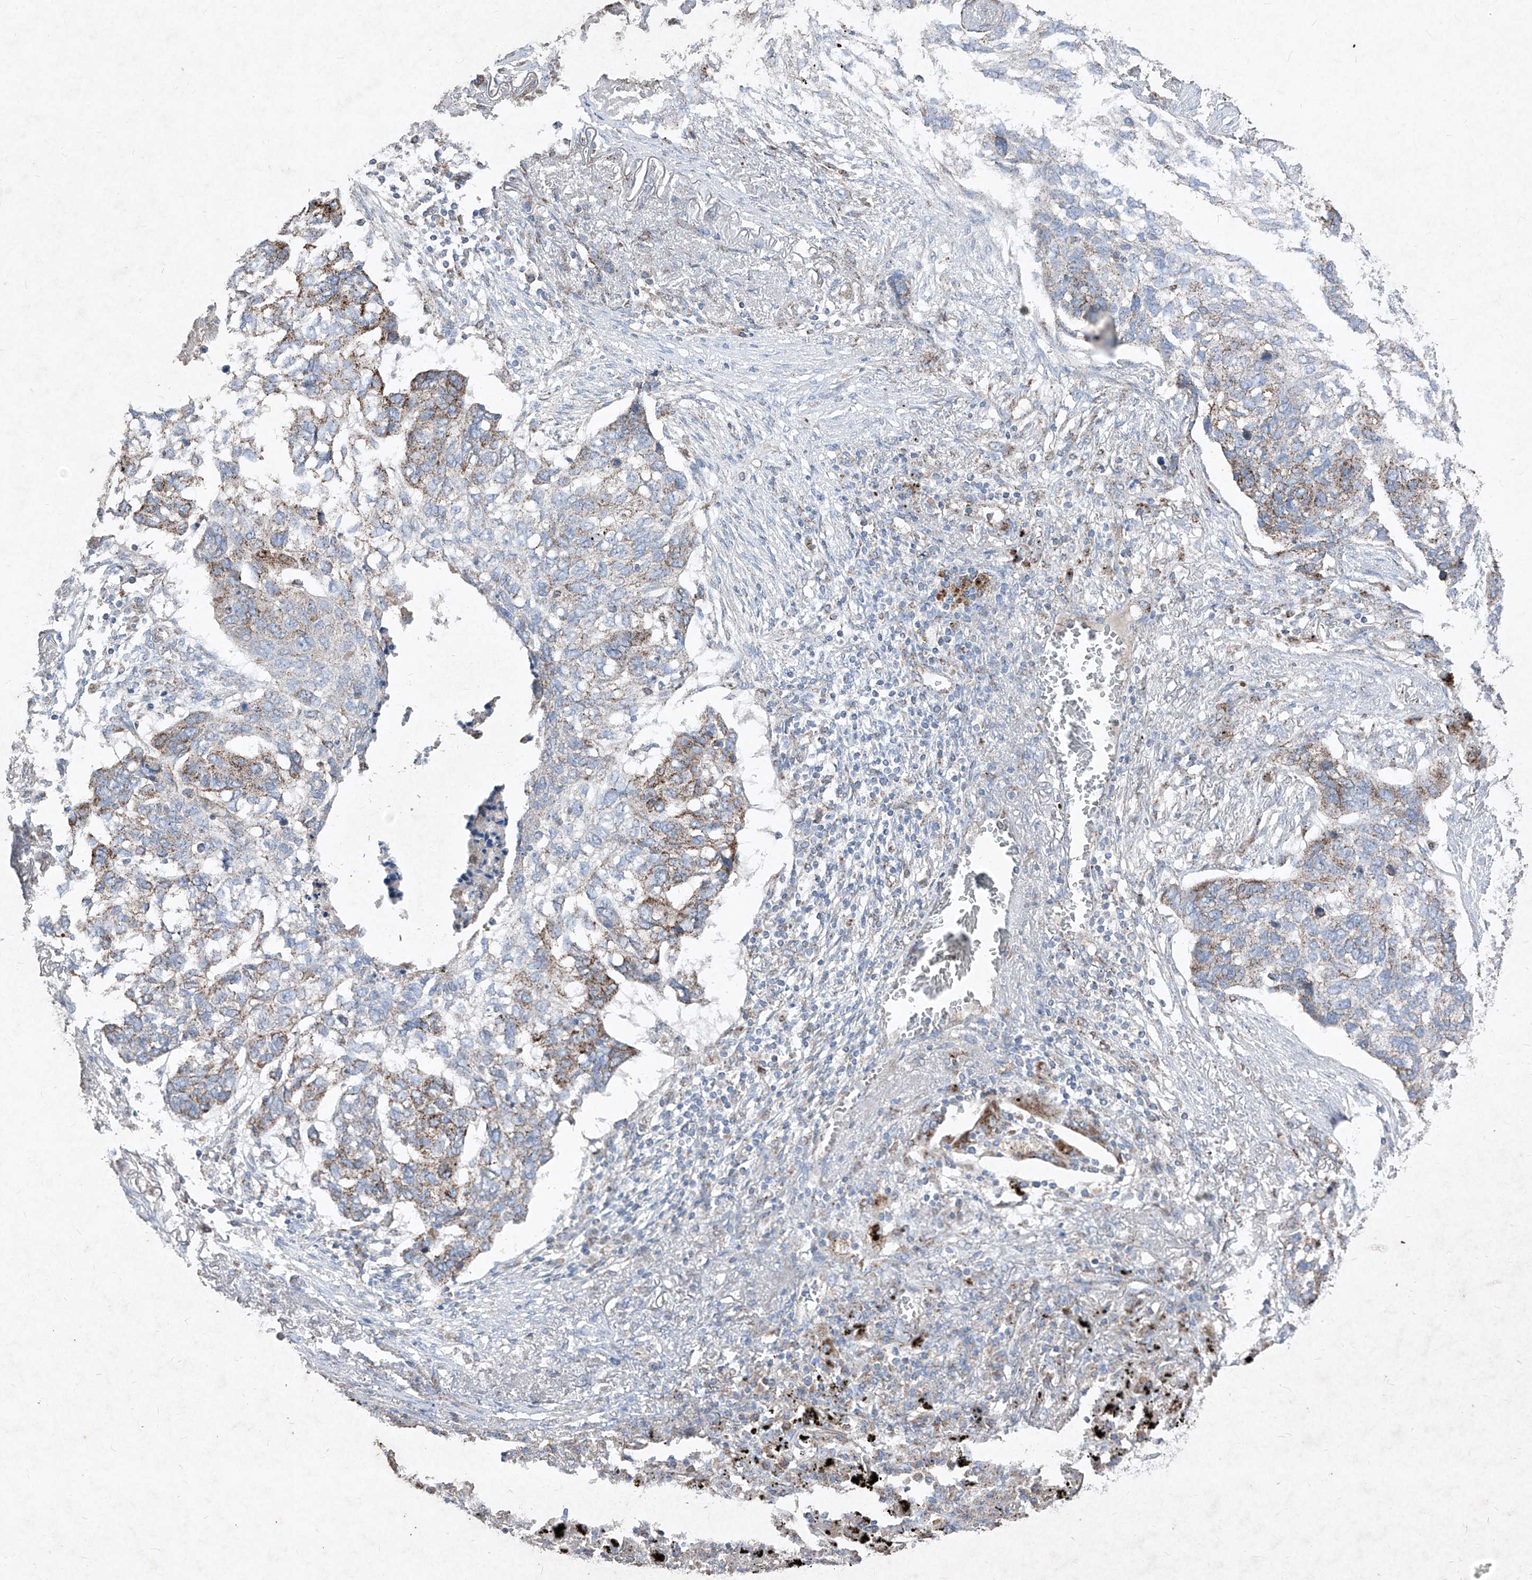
{"staining": {"intensity": "moderate", "quantity": "<25%", "location": "cytoplasmic/membranous"}, "tissue": "lung cancer", "cell_type": "Tumor cells", "image_type": "cancer", "snomed": [{"axis": "morphology", "description": "Squamous cell carcinoma, NOS"}, {"axis": "topography", "description": "Lung"}], "caption": "A histopathology image of human lung cancer (squamous cell carcinoma) stained for a protein shows moderate cytoplasmic/membranous brown staining in tumor cells.", "gene": "ABCD3", "patient": {"sex": "female", "age": 63}}